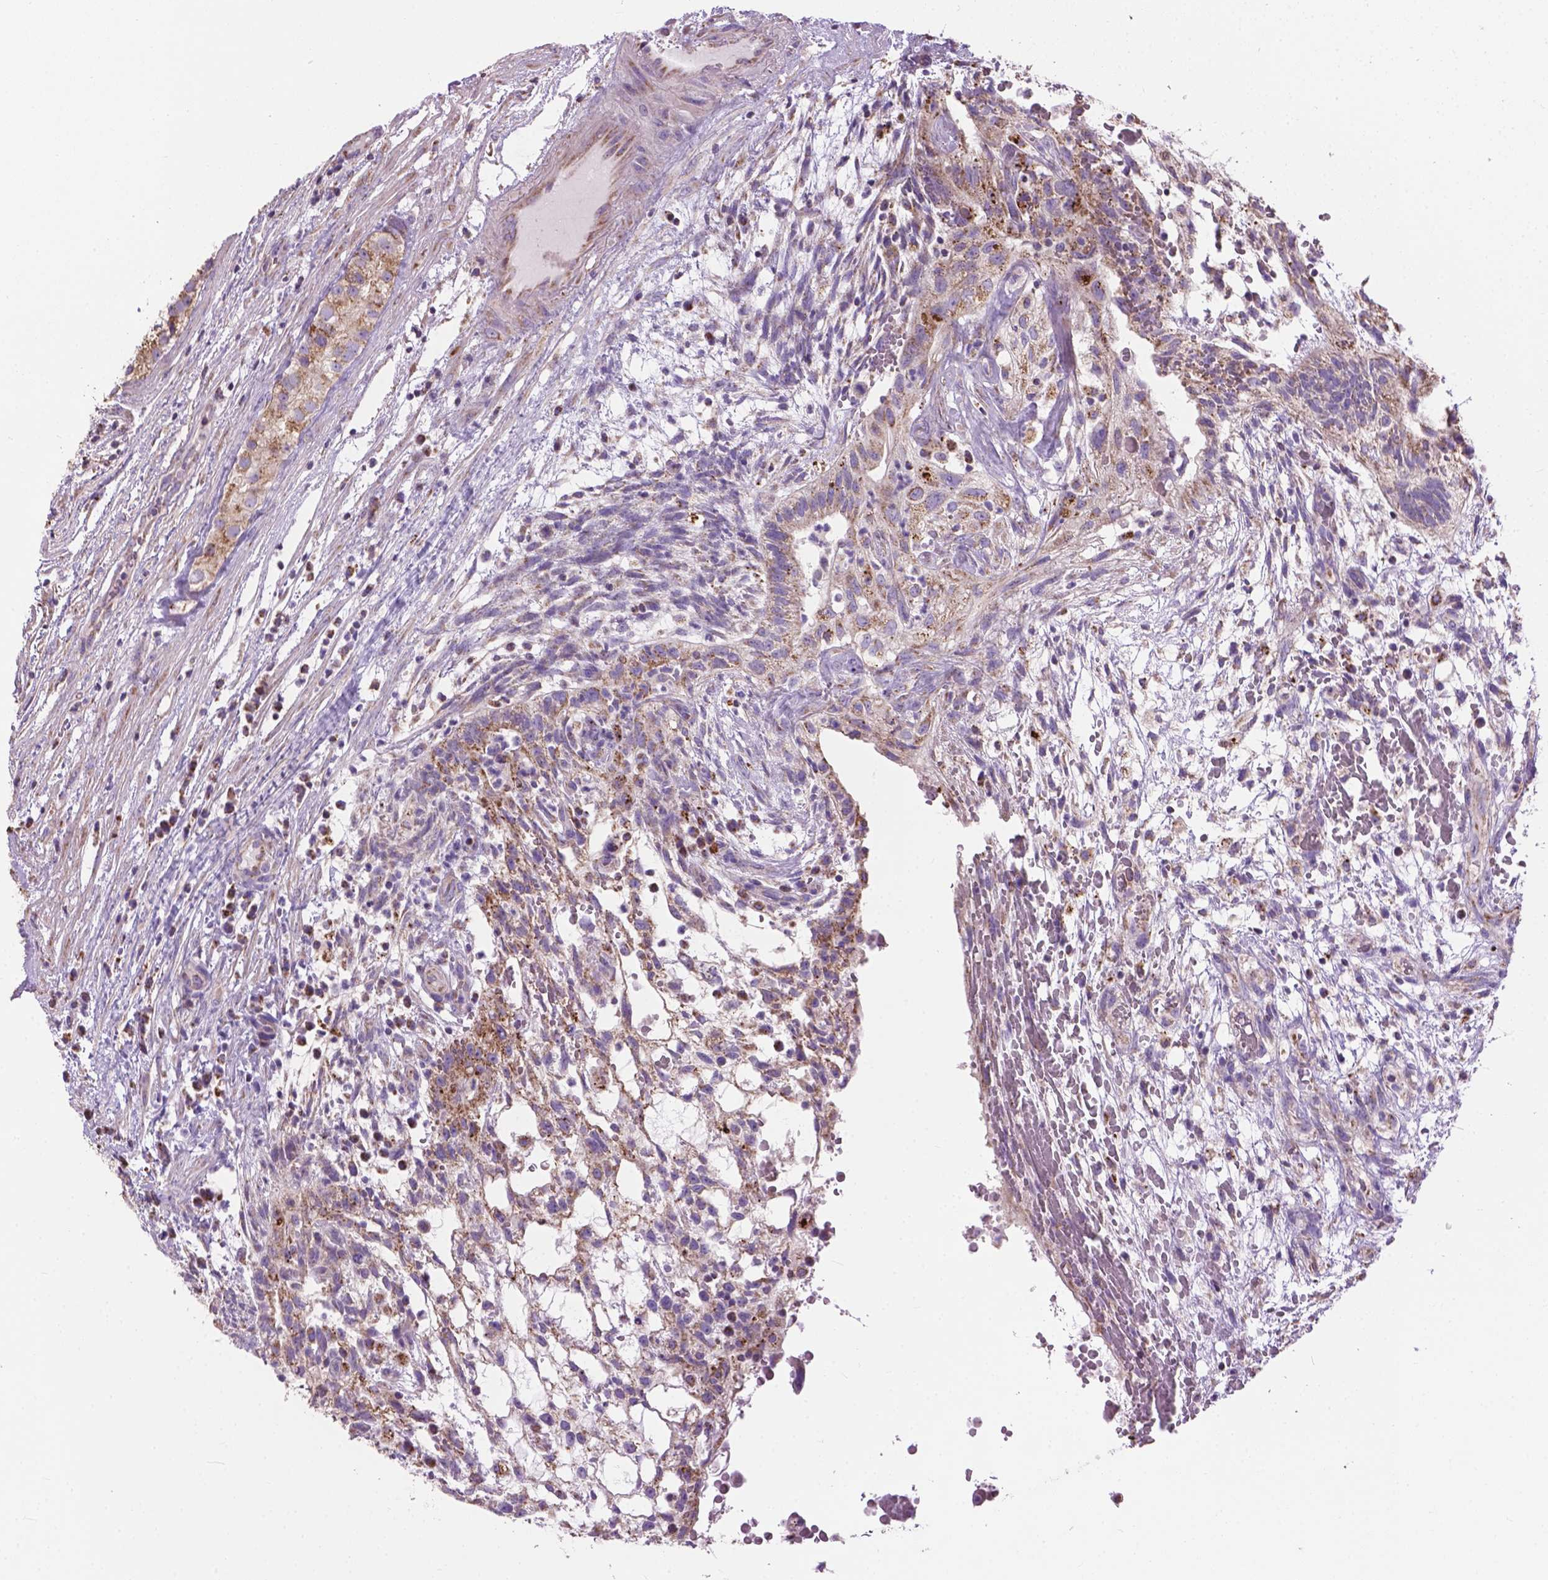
{"staining": {"intensity": "weak", "quantity": ">75%", "location": "cytoplasmic/membranous"}, "tissue": "testis cancer", "cell_type": "Tumor cells", "image_type": "cancer", "snomed": [{"axis": "morphology", "description": "Normal tissue, NOS"}, {"axis": "morphology", "description": "Carcinoma, Embryonal, NOS"}, {"axis": "topography", "description": "Testis"}], "caption": "Immunohistochemical staining of testis cancer displays low levels of weak cytoplasmic/membranous staining in approximately >75% of tumor cells.", "gene": "VDAC1", "patient": {"sex": "male", "age": 32}}